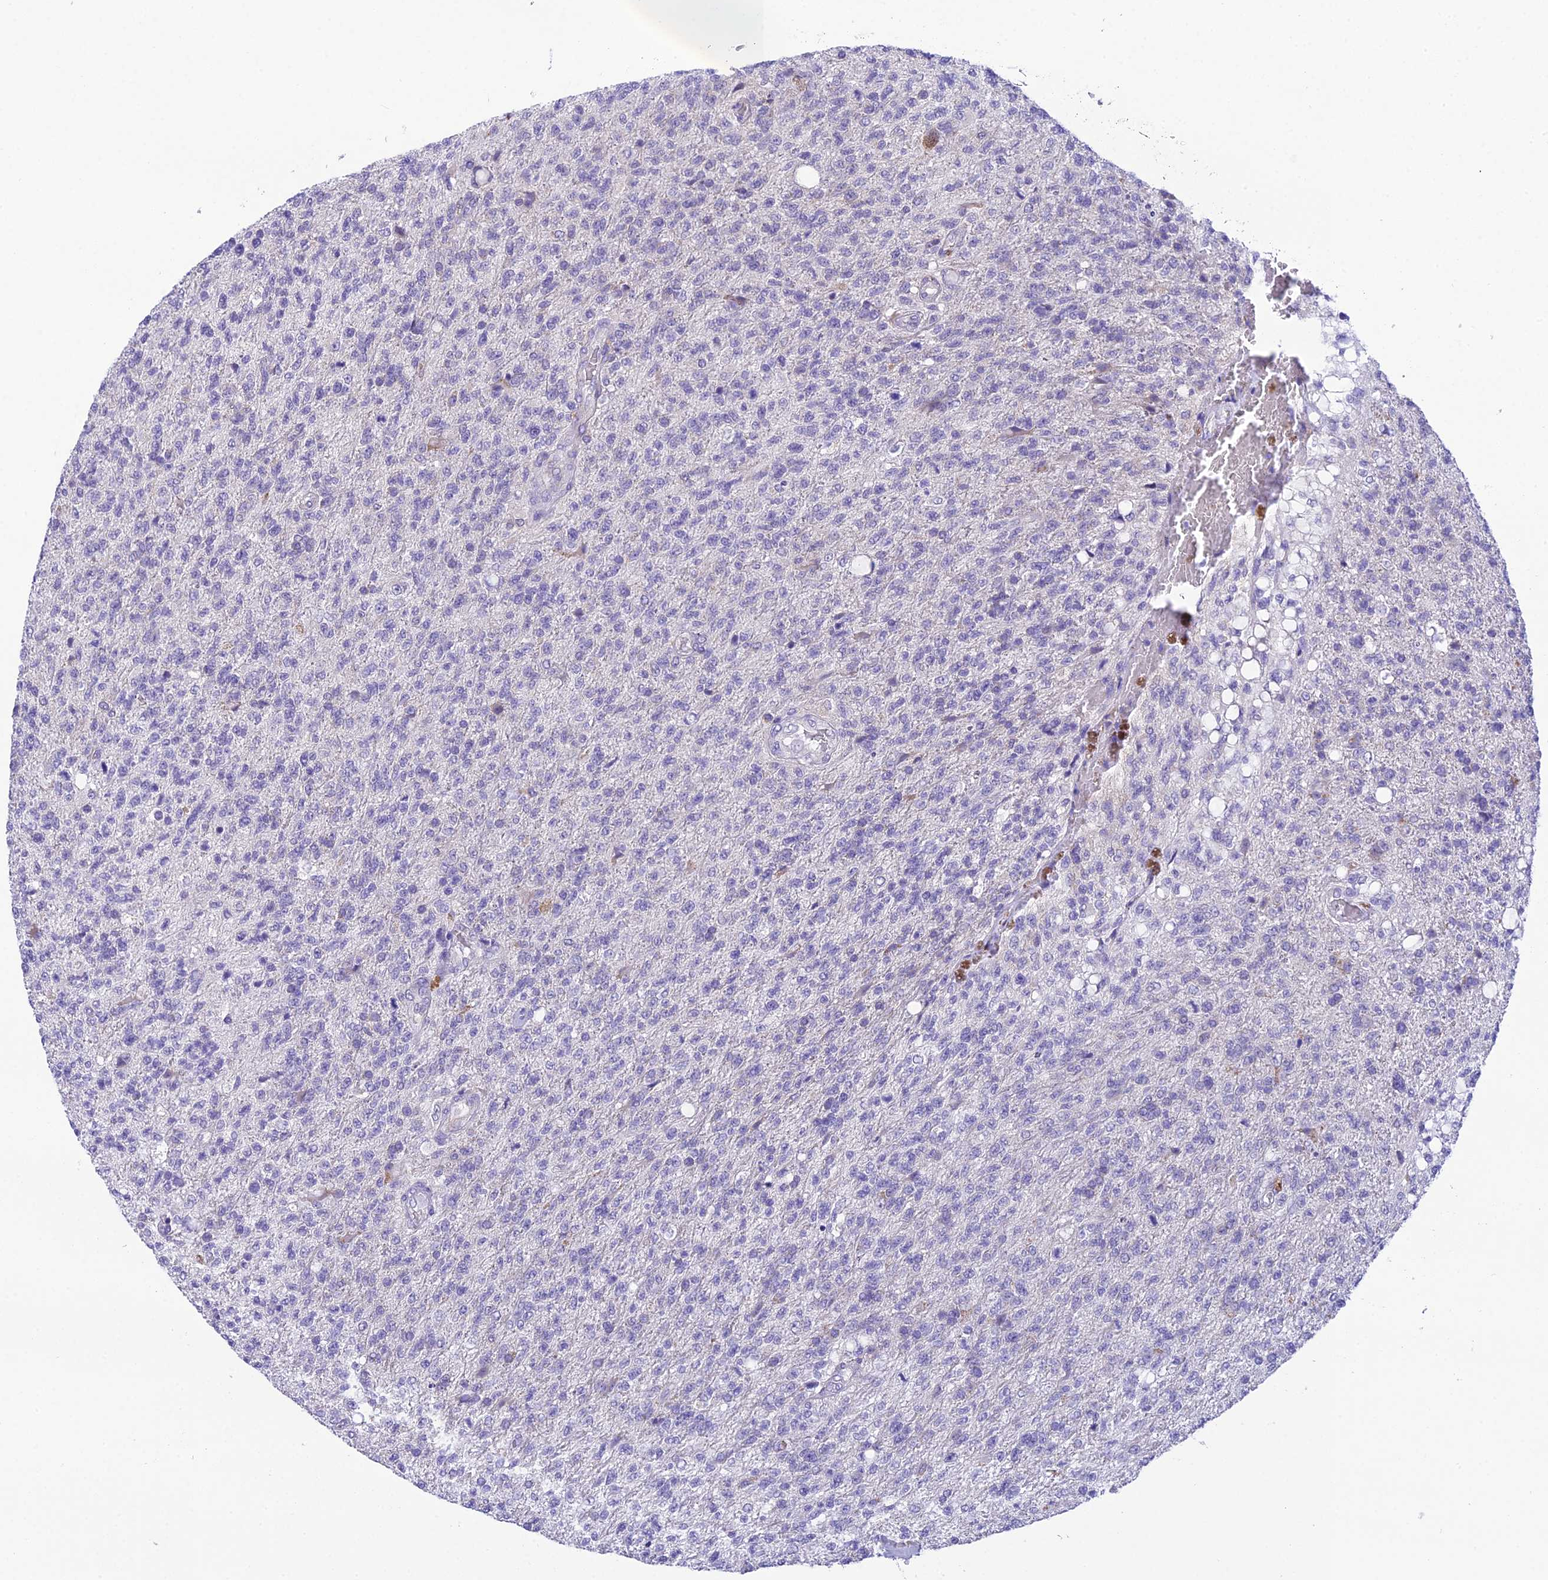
{"staining": {"intensity": "negative", "quantity": "none", "location": "none"}, "tissue": "glioma", "cell_type": "Tumor cells", "image_type": "cancer", "snomed": [{"axis": "morphology", "description": "Glioma, malignant, High grade"}, {"axis": "topography", "description": "Brain"}], "caption": "An IHC histopathology image of glioma is shown. There is no staining in tumor cells of glioma.", "gene": "MIIP", "patient": {"sex": "male", "age": 56}}